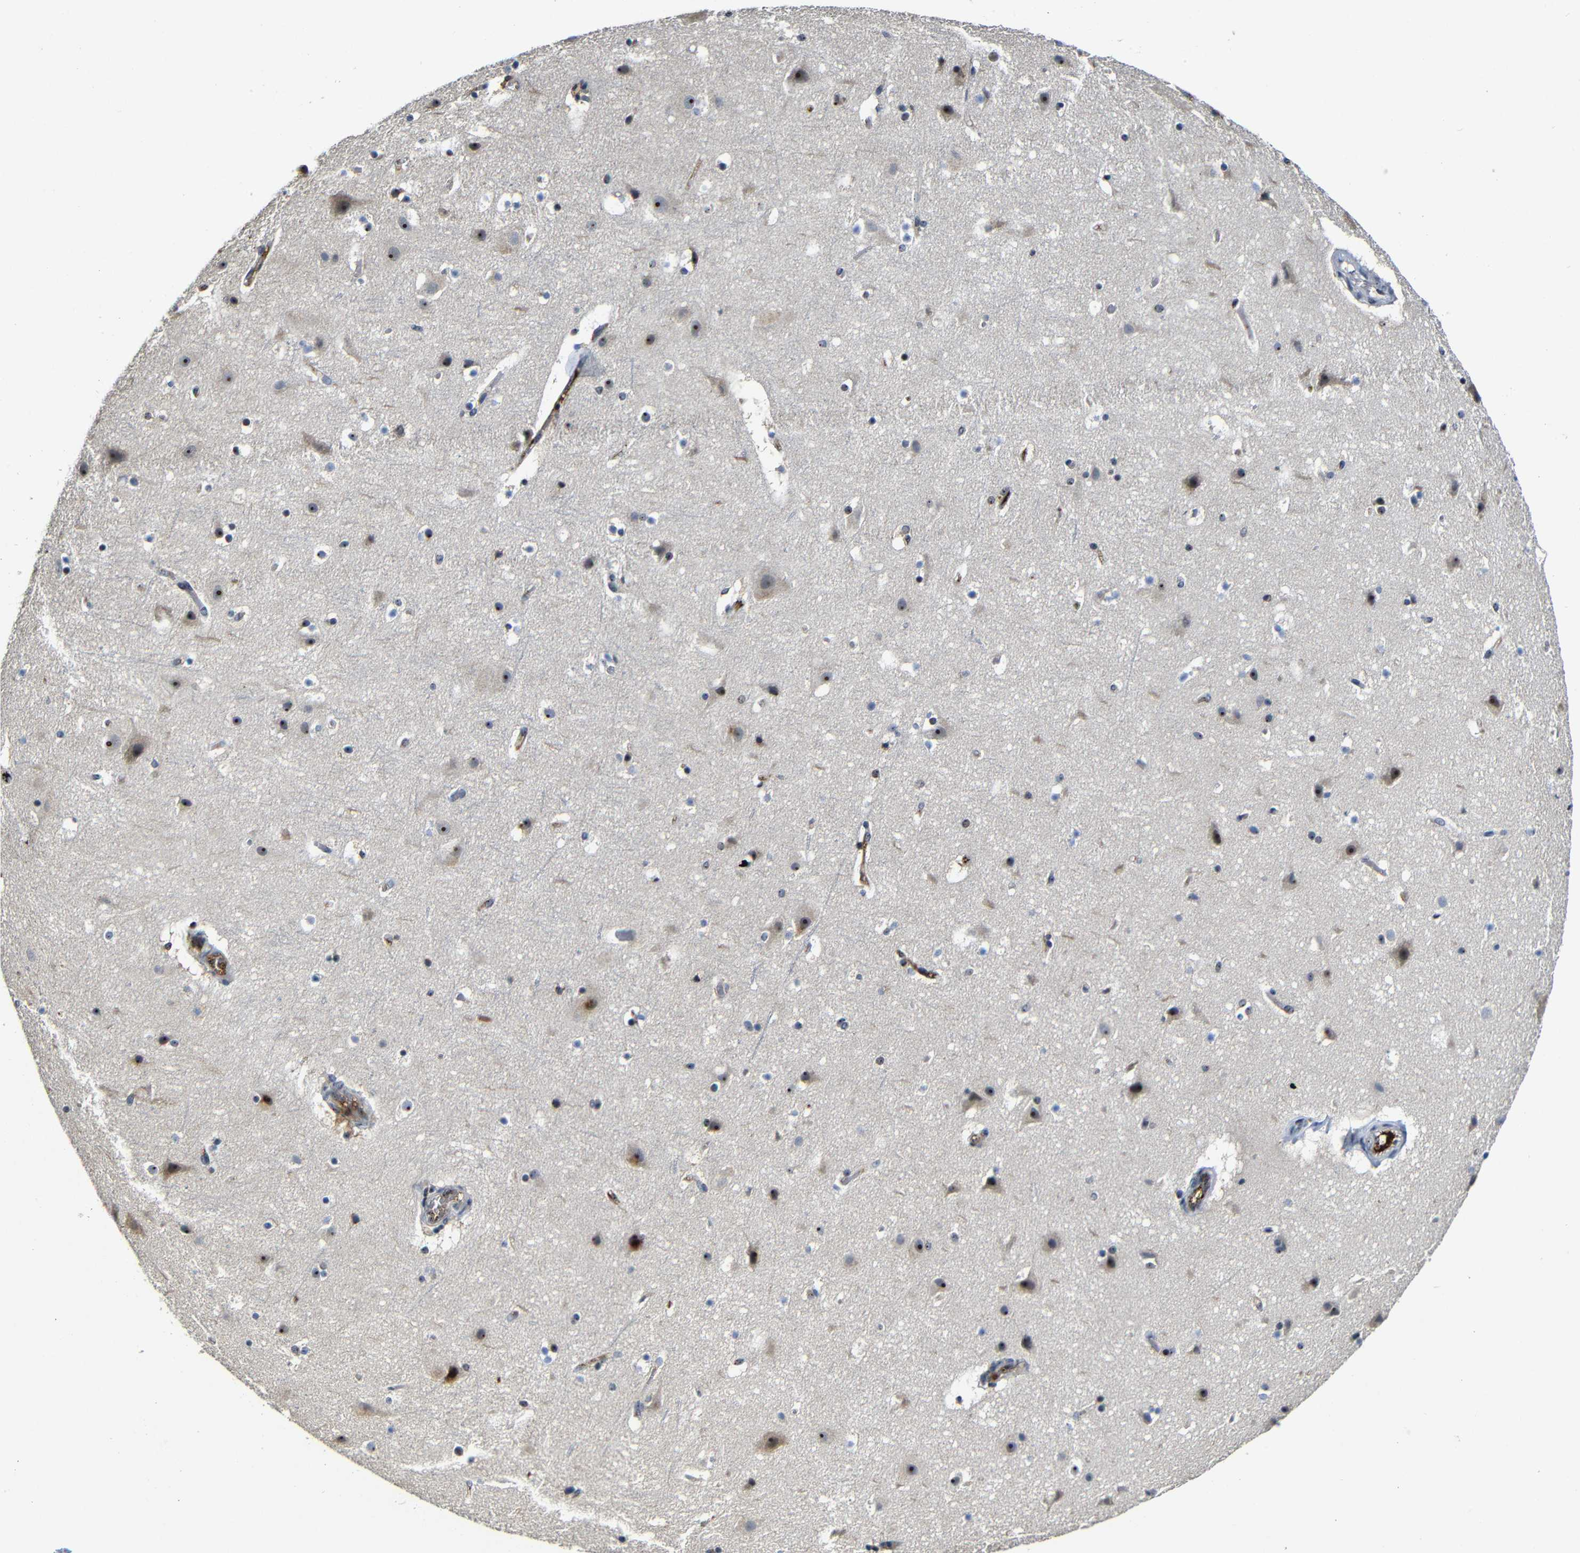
{"staining": {"intensity": "negative", "quantity": "none", "location": "none"}, "tissue": "cerebral cortex", "cell_type": "Endothelial cells", "image_type": "normal", "snomed": [{"axis": "morphology", "description": "Normal tissue, NOS"}, {"axis": "topography", "description": "Cerebral cortex"}], "caption": "High power microscopy micrograph of an immunohistochemistry photomicrograph of unremarkable cerebral cortex, revealing no significant positivity in endothelial cells.", "gene": "MYC", "patient": {"sex": "male", "age": 45}}